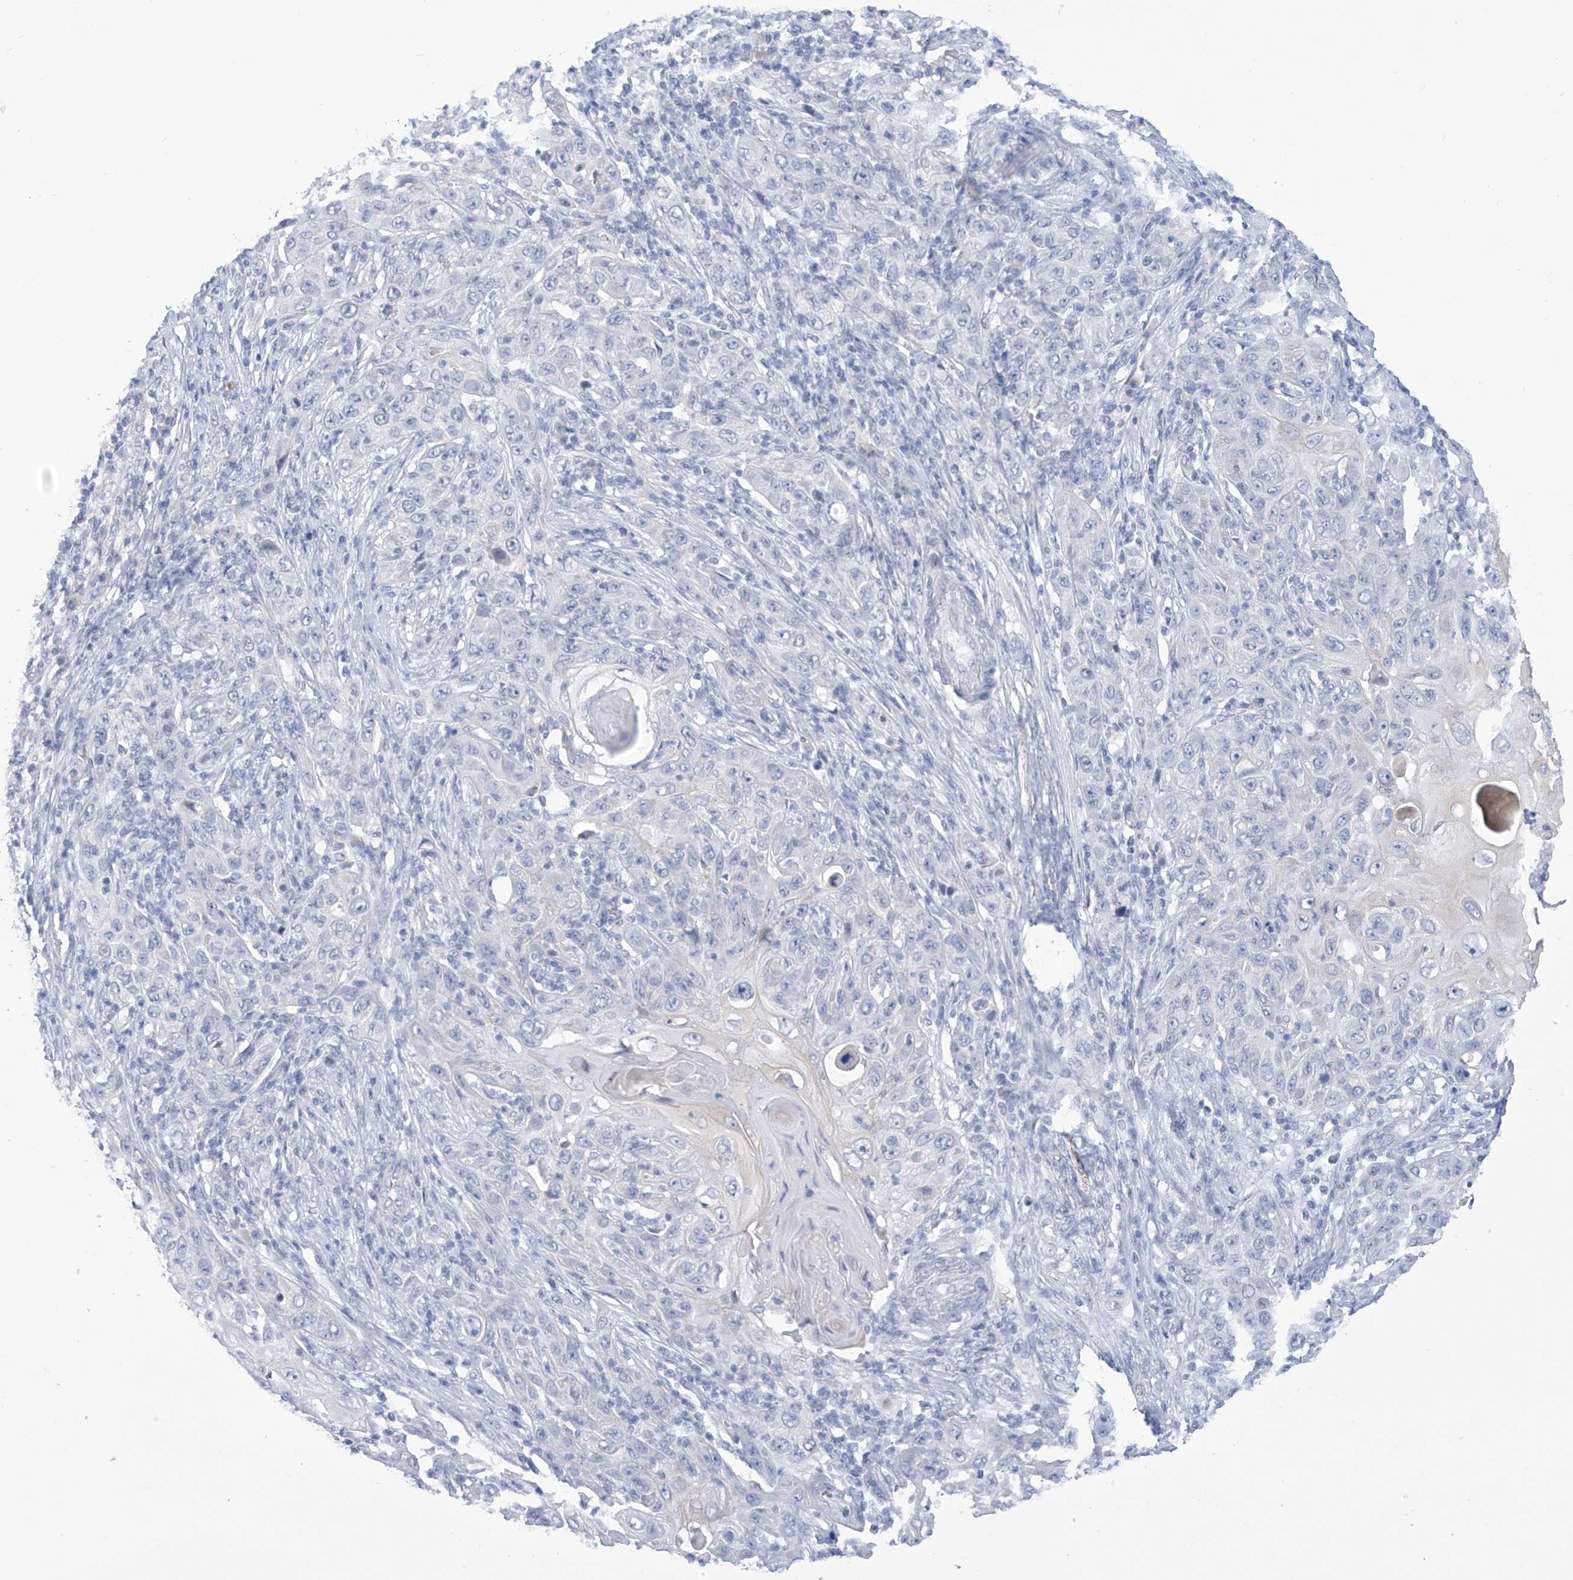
{"staining": {"intensity": "negative", "quantity": "none", "location": "none"}, "tissue": "skin cancer", "cell_type": "Tumor cells", "image_type": "cancer", "snomed": [{"axis": "morphology", "description": "Squamous cell carcinoma, NOS"}, {"axis": "topography", "description": "Skin"}], "caption": "Tumor cells are negative for brown protein staining in skin cancer (squamous cell carcinoma).", "gene": "IBA57", "patient": {"sex": "female", "age": 88}}